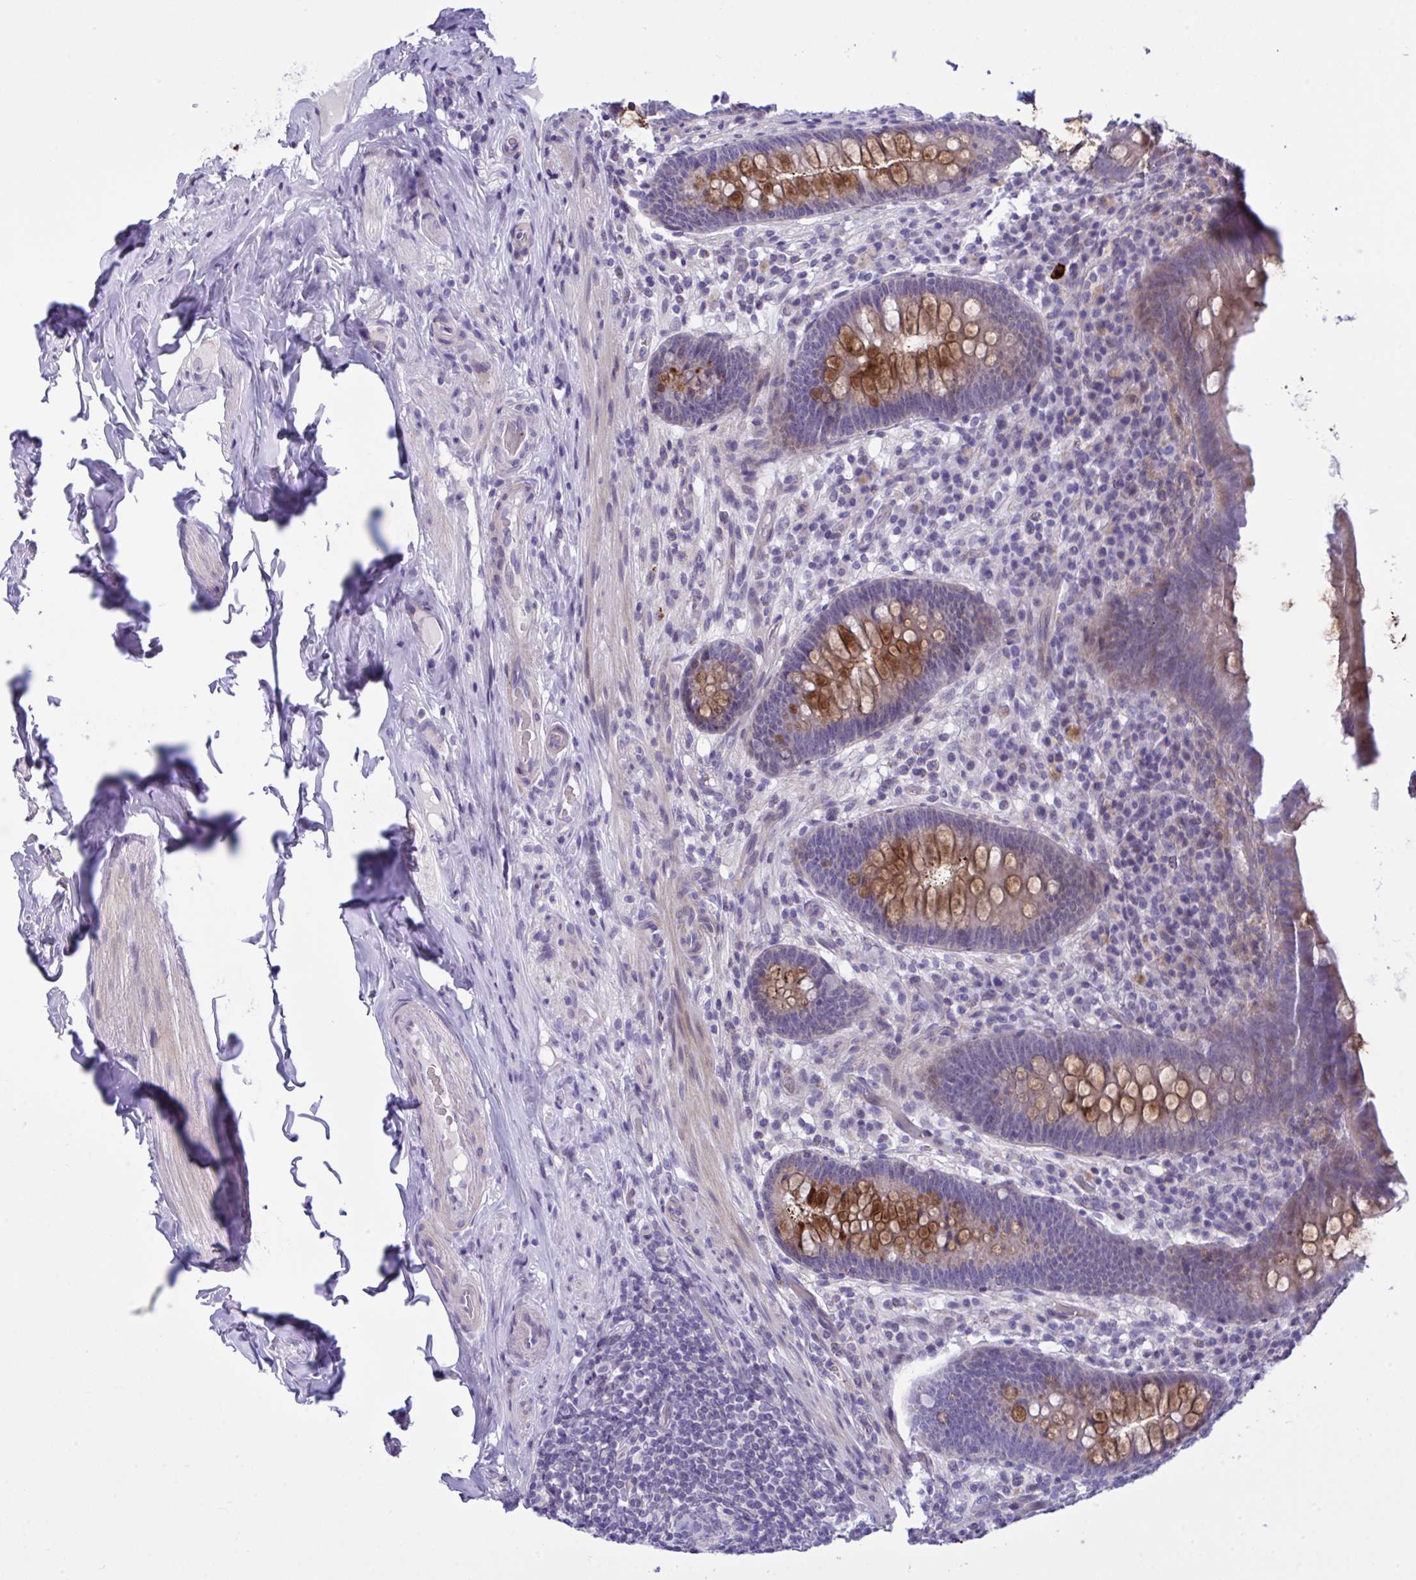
{"staining": {"intensity": "moderate", "quantity": "25%-75%", "location": "cytoplasmic/membranous"}, "tissue": "appendix", "cell_type": "Glandular cells", "image_type": "normal", "snomed": [{"axis": "morphology", "description": "Normal tissue, NOS"}, {"axis": "topography", "description": "Appendix"}], "caption": "This image shows immunohistochemistry staining of unremarkable appendix, with medium moderate cytoplasmic/membranous positivity in about 25%-75% of glandular cells.", "gene": "WDR97", "patient": {"sex": "male", "age": 71}}